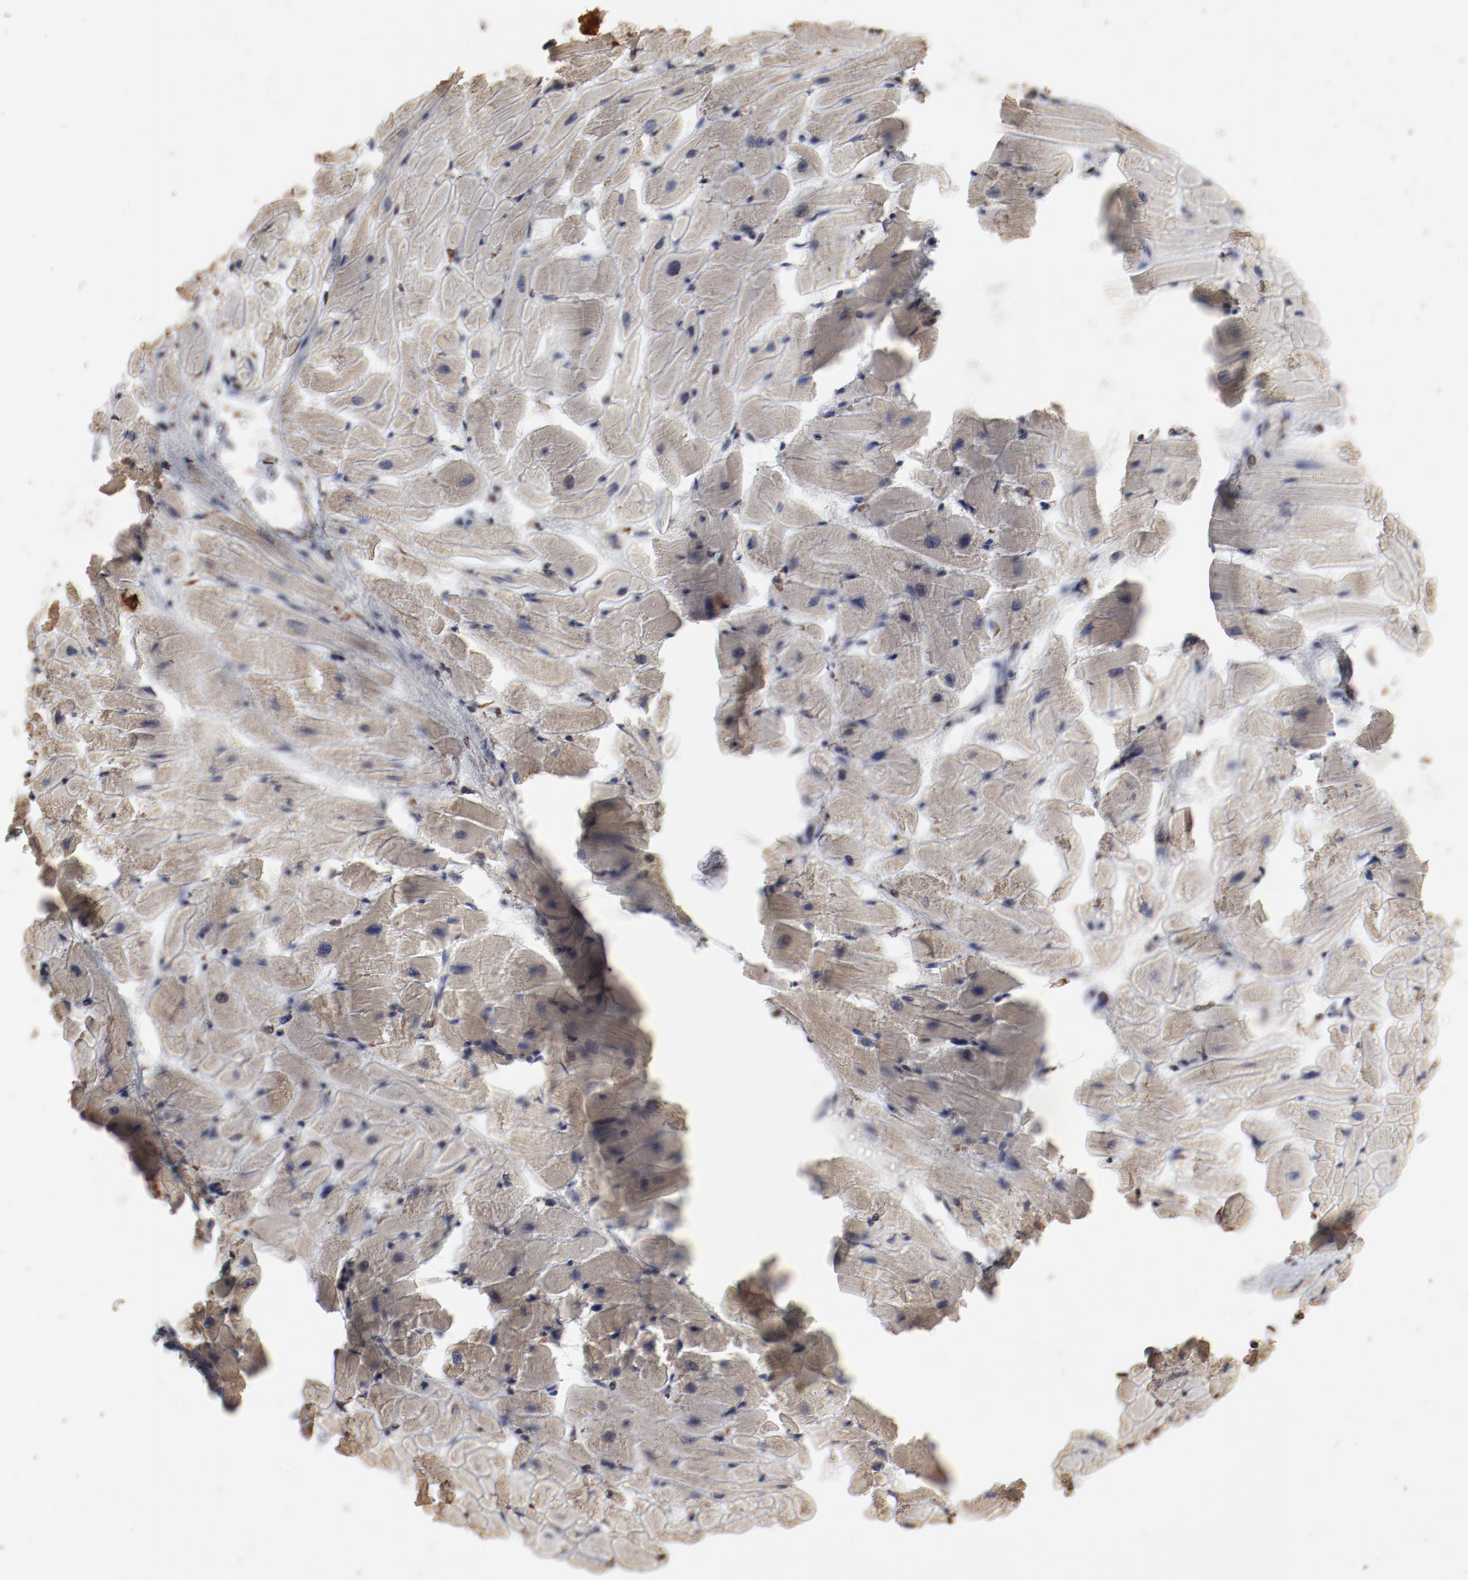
{"staining": {"intensity": "weak", "quantity": "25%-75%", "location": "cytoplasmic/membranous"}, "tissue": "heart muscle", "cell_type": "Cardiomyocytes", "image_type": "normal", "snomed": [{"axis": "morphology", "description": "Normal tissue, NOS"}, {"axis": "topography", "description": "Heart"}], "caption": "An immunohistochemistry image of unremarkable tissue is shown. Protein staining in brown shows weak cytoplasmic/membranous positivity in heart muscle within cardiomyocytes.", "gene": "PDIA3", "patient": {"sex": "female", "age": 19}}